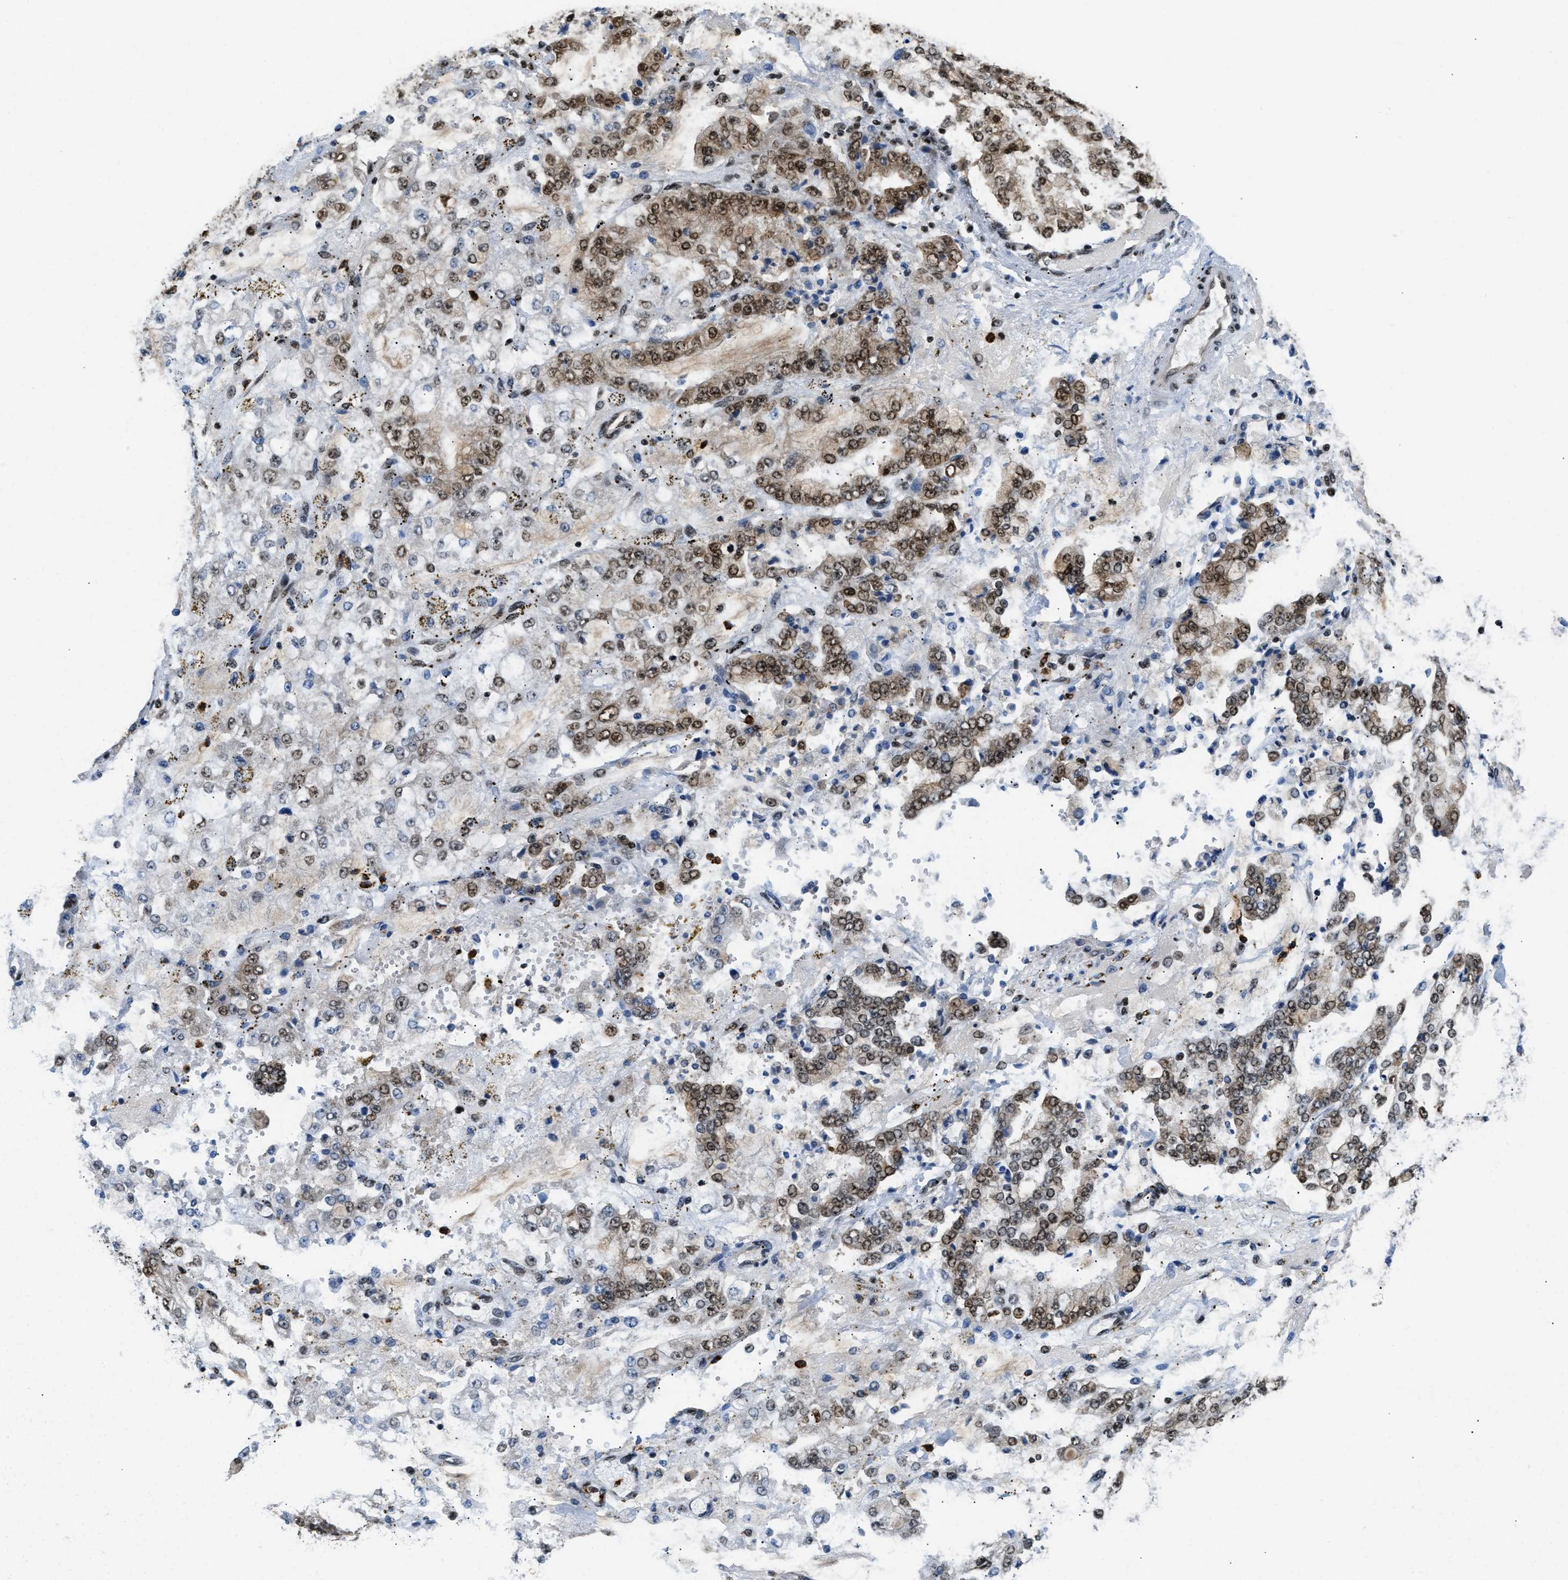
{"staining": {"intensity": "moderate", "quantity": "25%-75%", "location": "cytoplasmic/membranous,nuclear"}, "tissue": "stomach cancer", "cell_type": "Tumor cells", "image_type": "cancer", "snomed": [{"axis": "morphology", "description": "Adenocarcinoma, NOS"}, {"axis": "topography", "description": "Stomach"}], "caption": "Stomach cancer tissue demonstrates moderate cytoplasmic/membranous and nuclear staining in about 25%-75% of tumor cells The protein is stained brown, and the nuclei are stained in blue (DAB (3,3'-diaminobenzidine) IHC with brightfield microscopy, high magnification).", "gene": "CCNDBP1", "patient": {"sex": "male", "age": 76}}